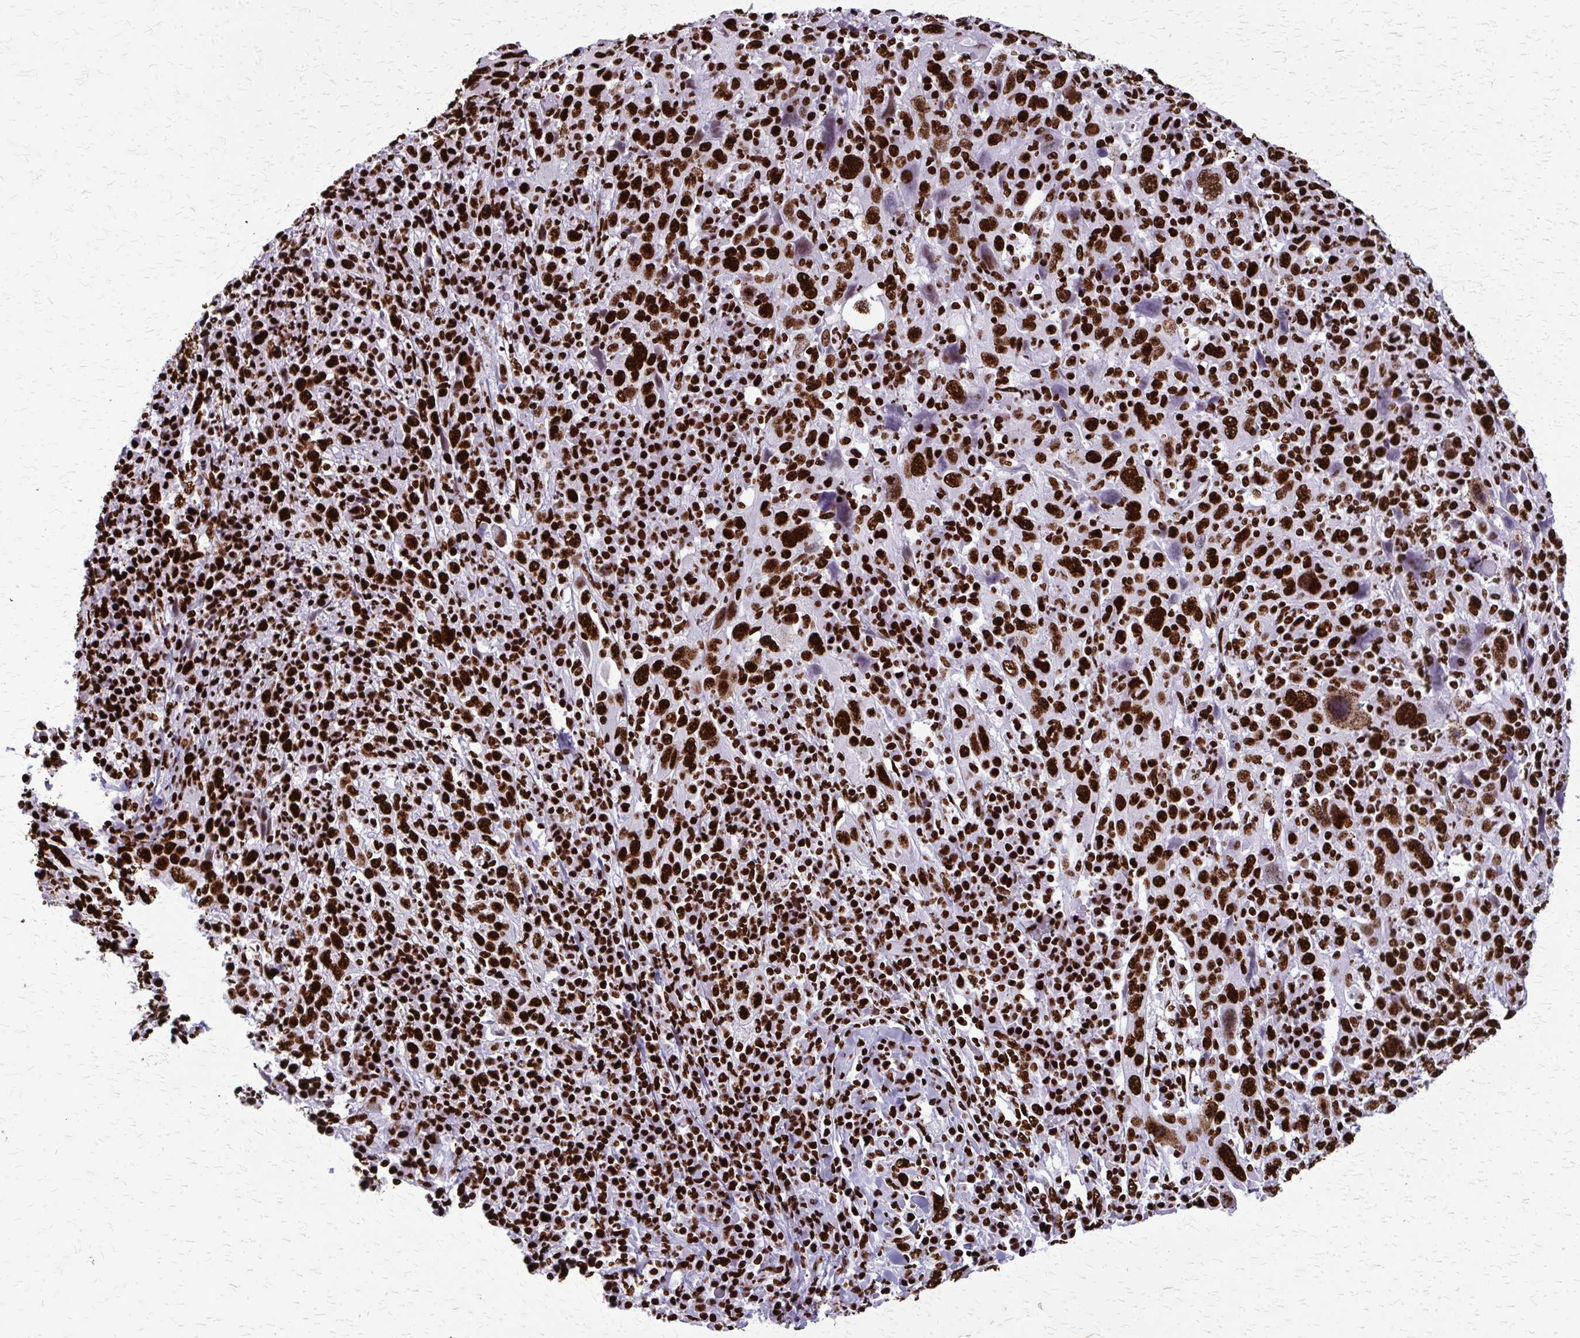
{"staining": {"intensity": "strong", "quantity": ">75%", "location": "nuclear"}, "tissue": "cervical cancer", "cell_type": "Tumor cells", "image_type": "cancer", "snomed": [{"axis": "morphology", "description": "Squamous cell carcinoma, NOS"}, {"axis": "topography", "description": "Cervix"}], "caption": "Immunohistochemistry of cervical squamous cell carcinoma displays high levels of strong nuclear positivity in approximately >75% of tumor cells. (Brightfield microscopy of DAB IHC at high magnification).", "gene": "SFPQ", "patient": {"sex": "female", "age": 46}}